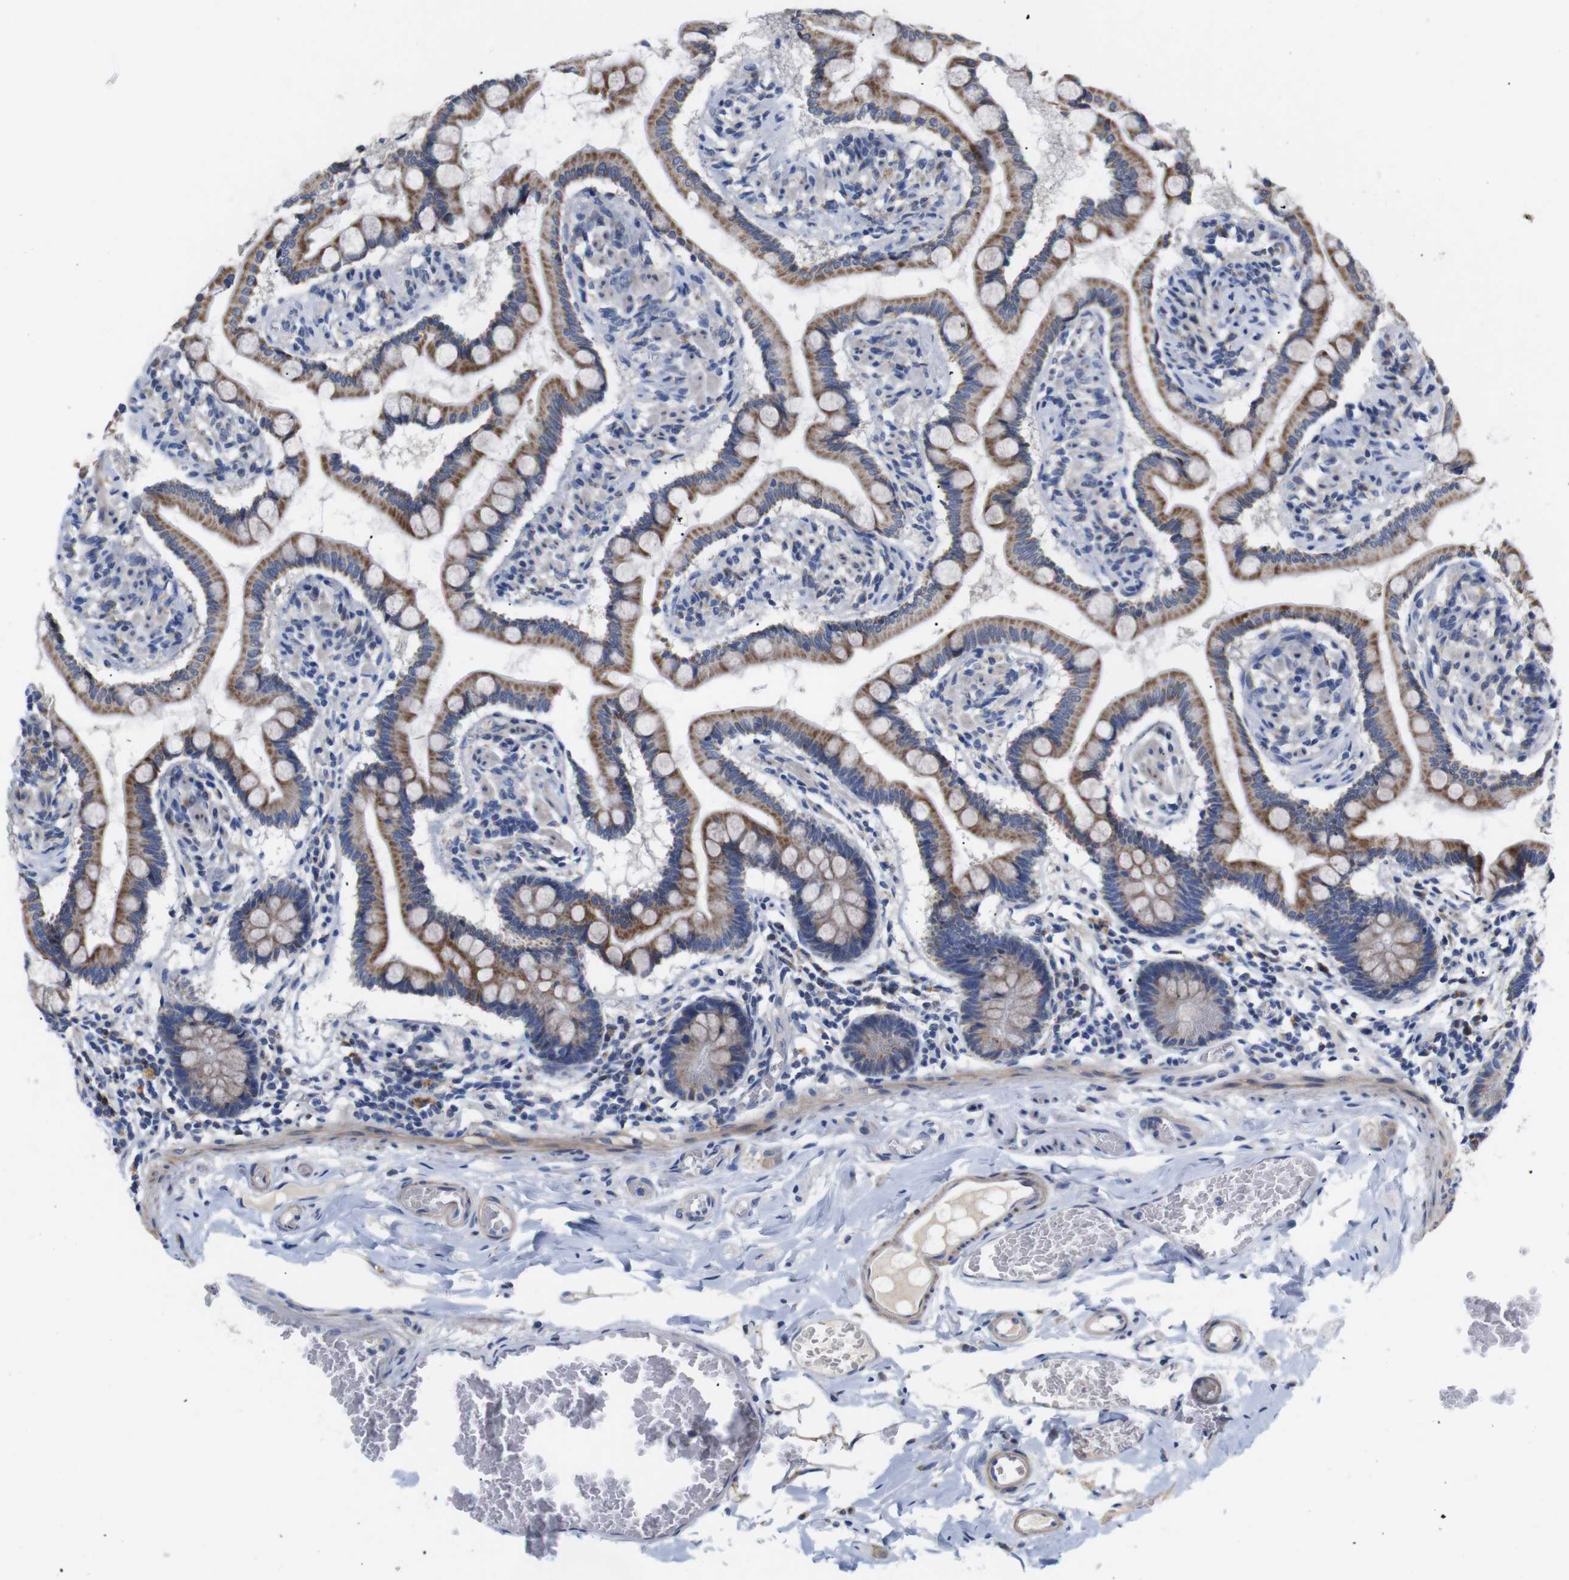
{"staining": {"intensity": "moderate", "quantity": ">75%", "location": "cytoplasmic/membranous"}, "tissue": "small intestine", "cell_type": "Glandular cells", "image_type": "normal", "snomed": [{"axis": "morphology", "description": "Normal tissue, NOS"}, {"axis": "topography", "description": "Small intestine"}], "caption": "Moderate cytoplasmic/membranous staining for a protein is seen in approximately >75% of glandular cells of unremarkable small intestine using immunohistochemistry (IHC).", "gene": "LRRC55", "patient": {"sex": "male", "age": 41}}